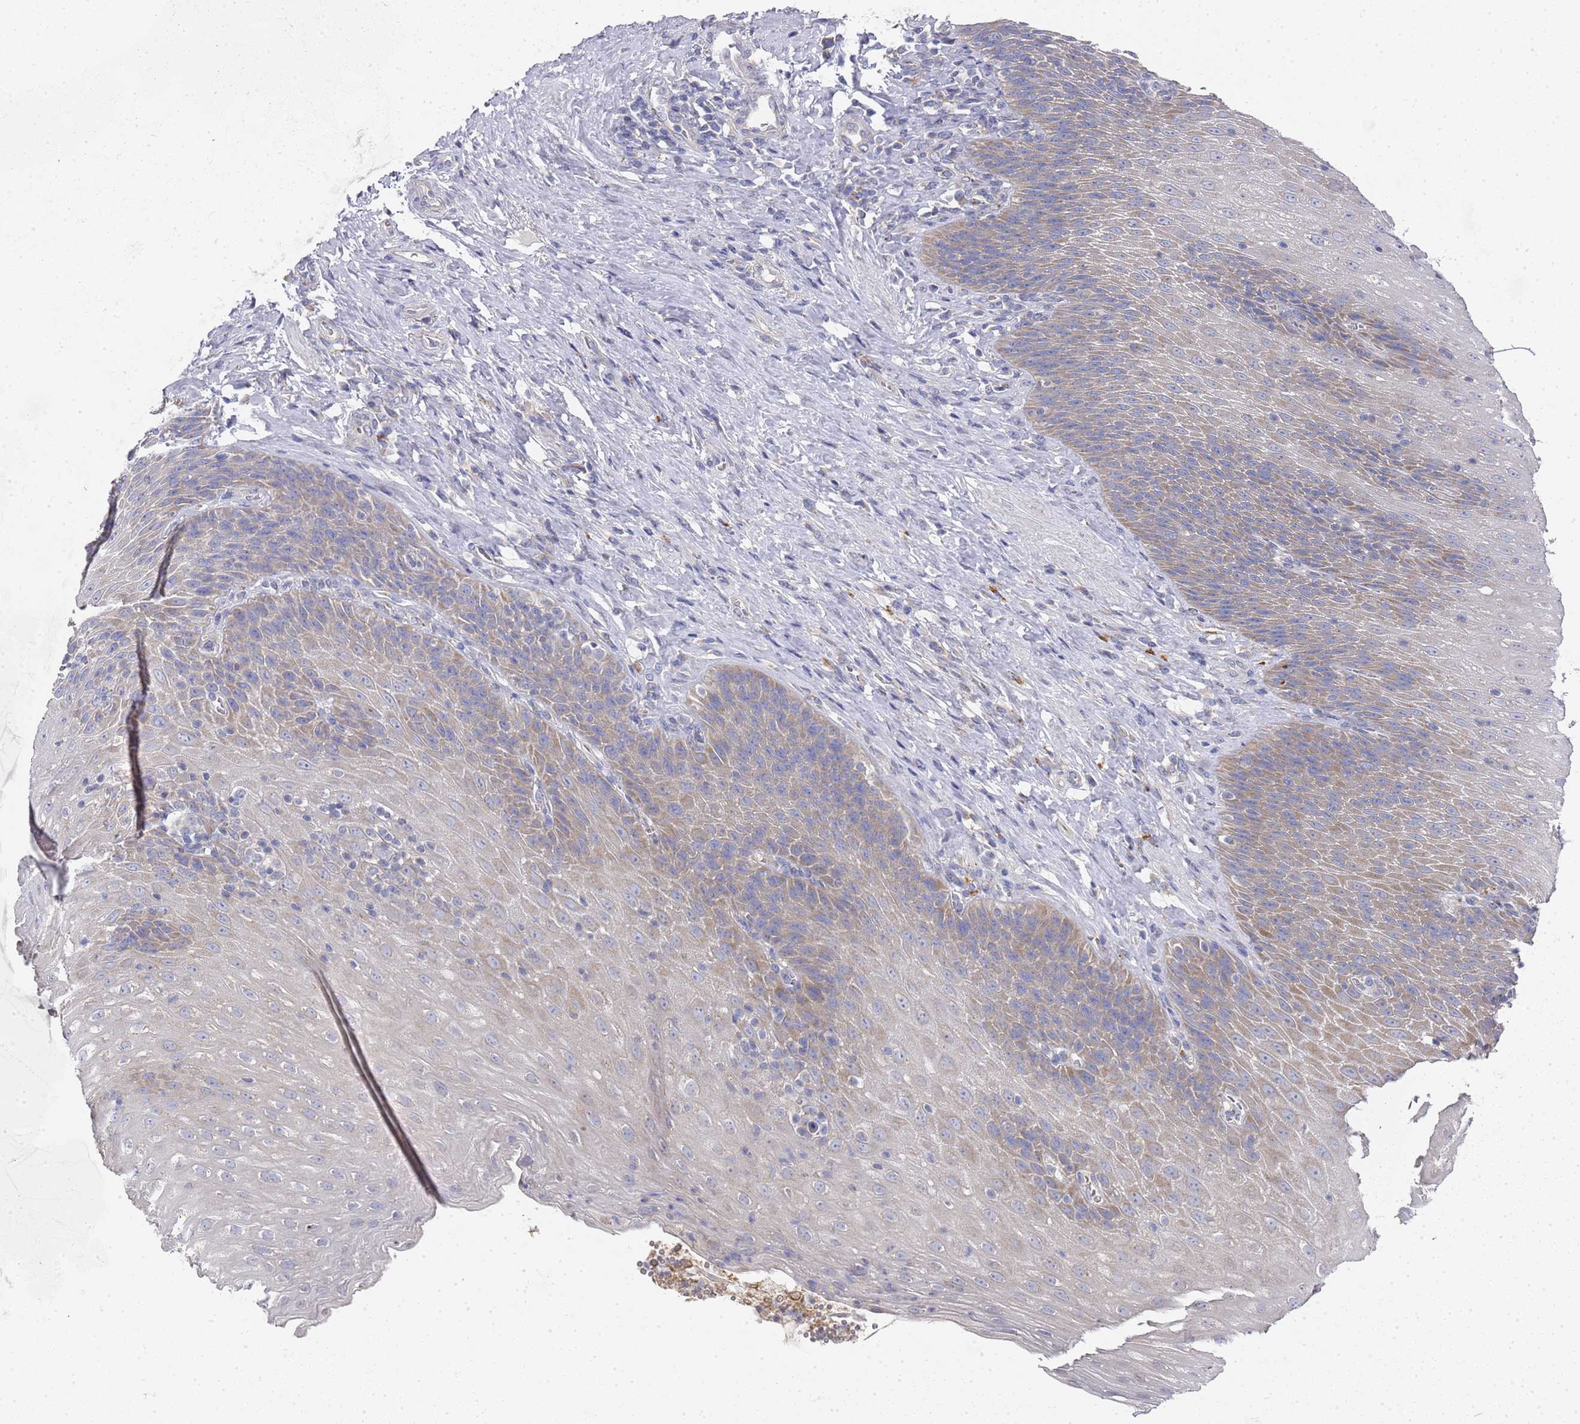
{"staining": {"intensity": "moderate", "quantity": "25%-75%", "location": "cytoplasmic/membranous"}, "tissue": "esophagus", "cell_type": "Squamous epithelial cells", "image_type": "normal", "snomed": [{"axis": "morphology", "description": "Normal tissue, NOS"}, {"axis": "topography", "description": "Esophagus"}], "caption": "Esophagus stained with DAB (3,3'-diaminobenzidine) immunohistochemistry displays medium levels of moderate cytoplasmic/membranous positivity in approximately 25%-75% of squamous epithelial cells.", "gene": "NPEPPS", "patient": {"sex": "female", "age": 61}}